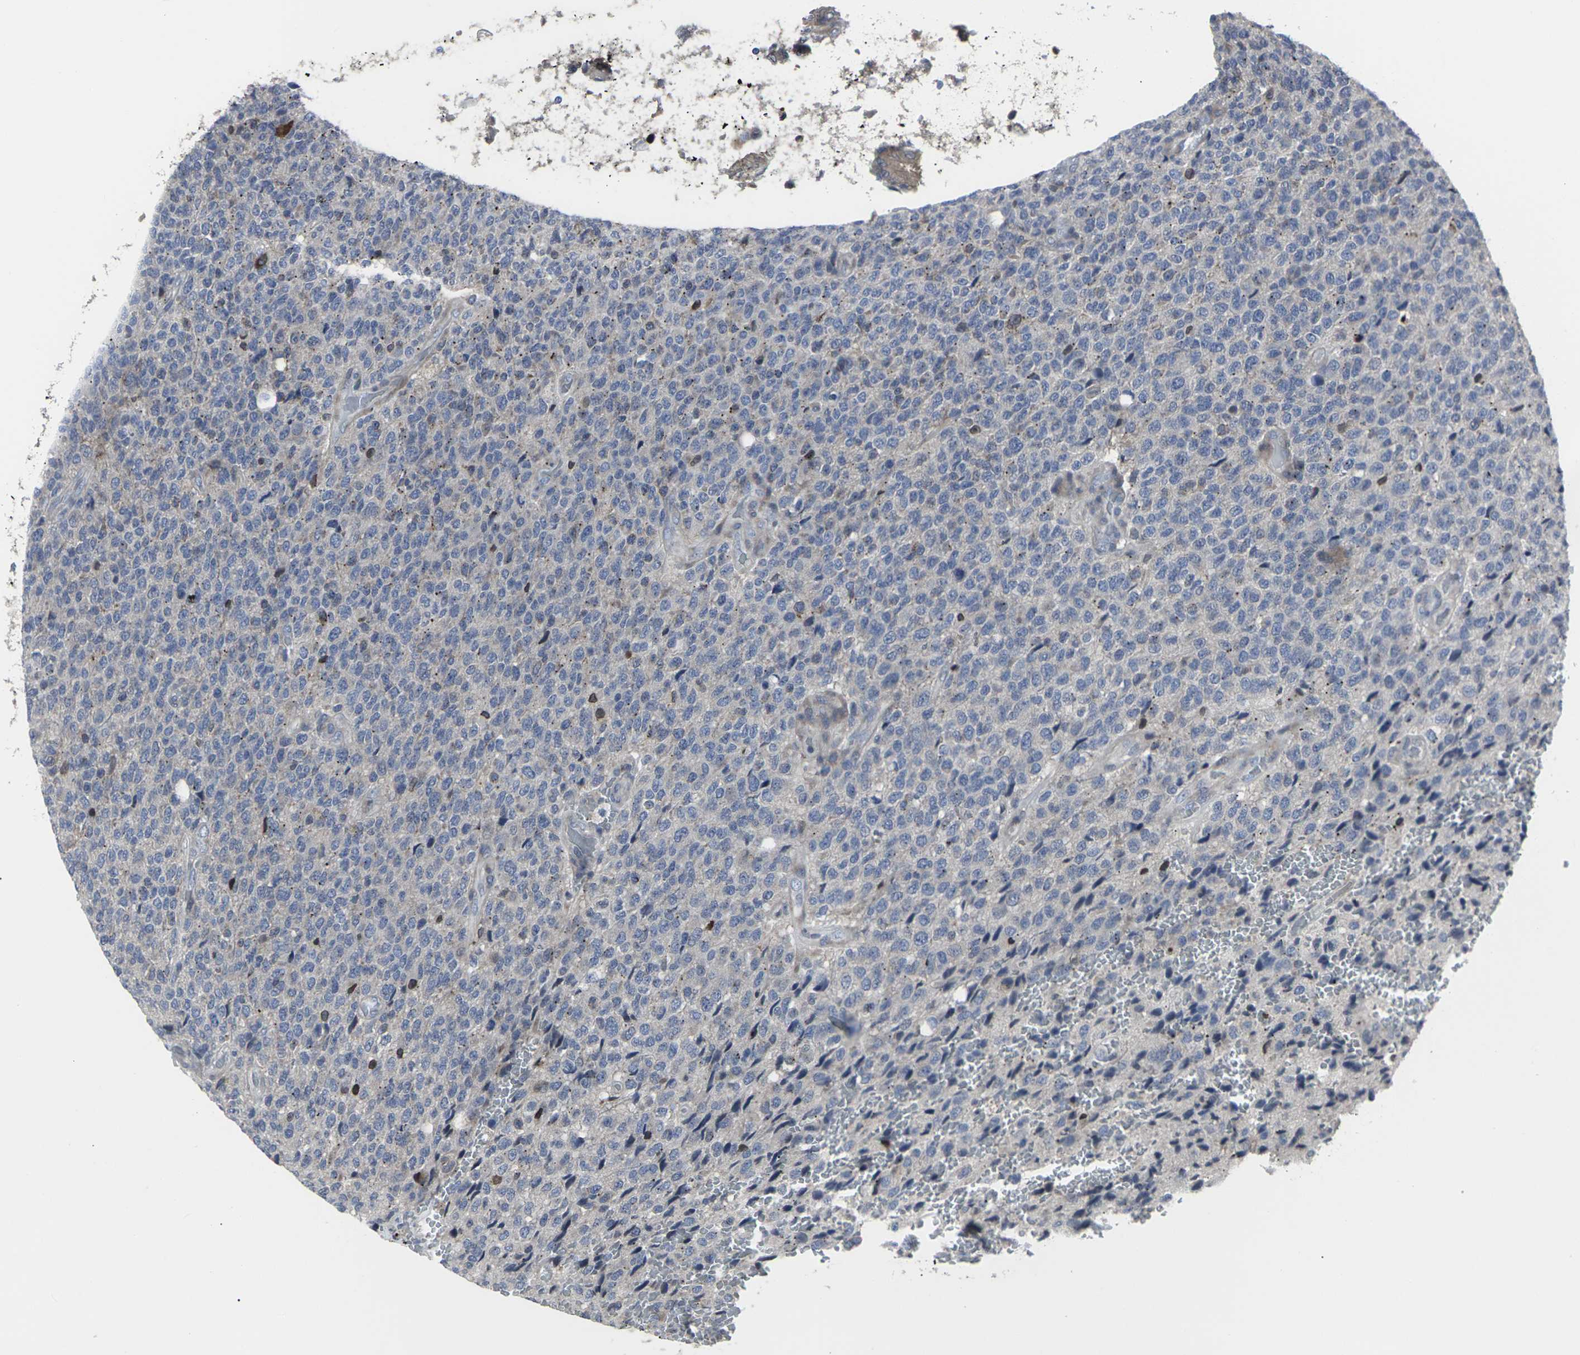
{"staining": {"intensity": "weak", "quantity": "<25%", "location": "cytoplasmic/membranous"}, "tissue": "glioma", "cell_type": "Tumor cells", "image_type": "cancer", "snomed": [{"axis": "morphology", "description": "Glioma, malignant, High grade"}, {"axis": "topography", "description": "pancreas cauda"}], "caption": "DAB (3,3'-diaminobenzidine) immunohistochemical staining of human malignant glioma (high-grade) demonstrates no significant staining in tumor cells.", "gene": "HPRT1", "patient": {"sex": "male", "age": 60}}